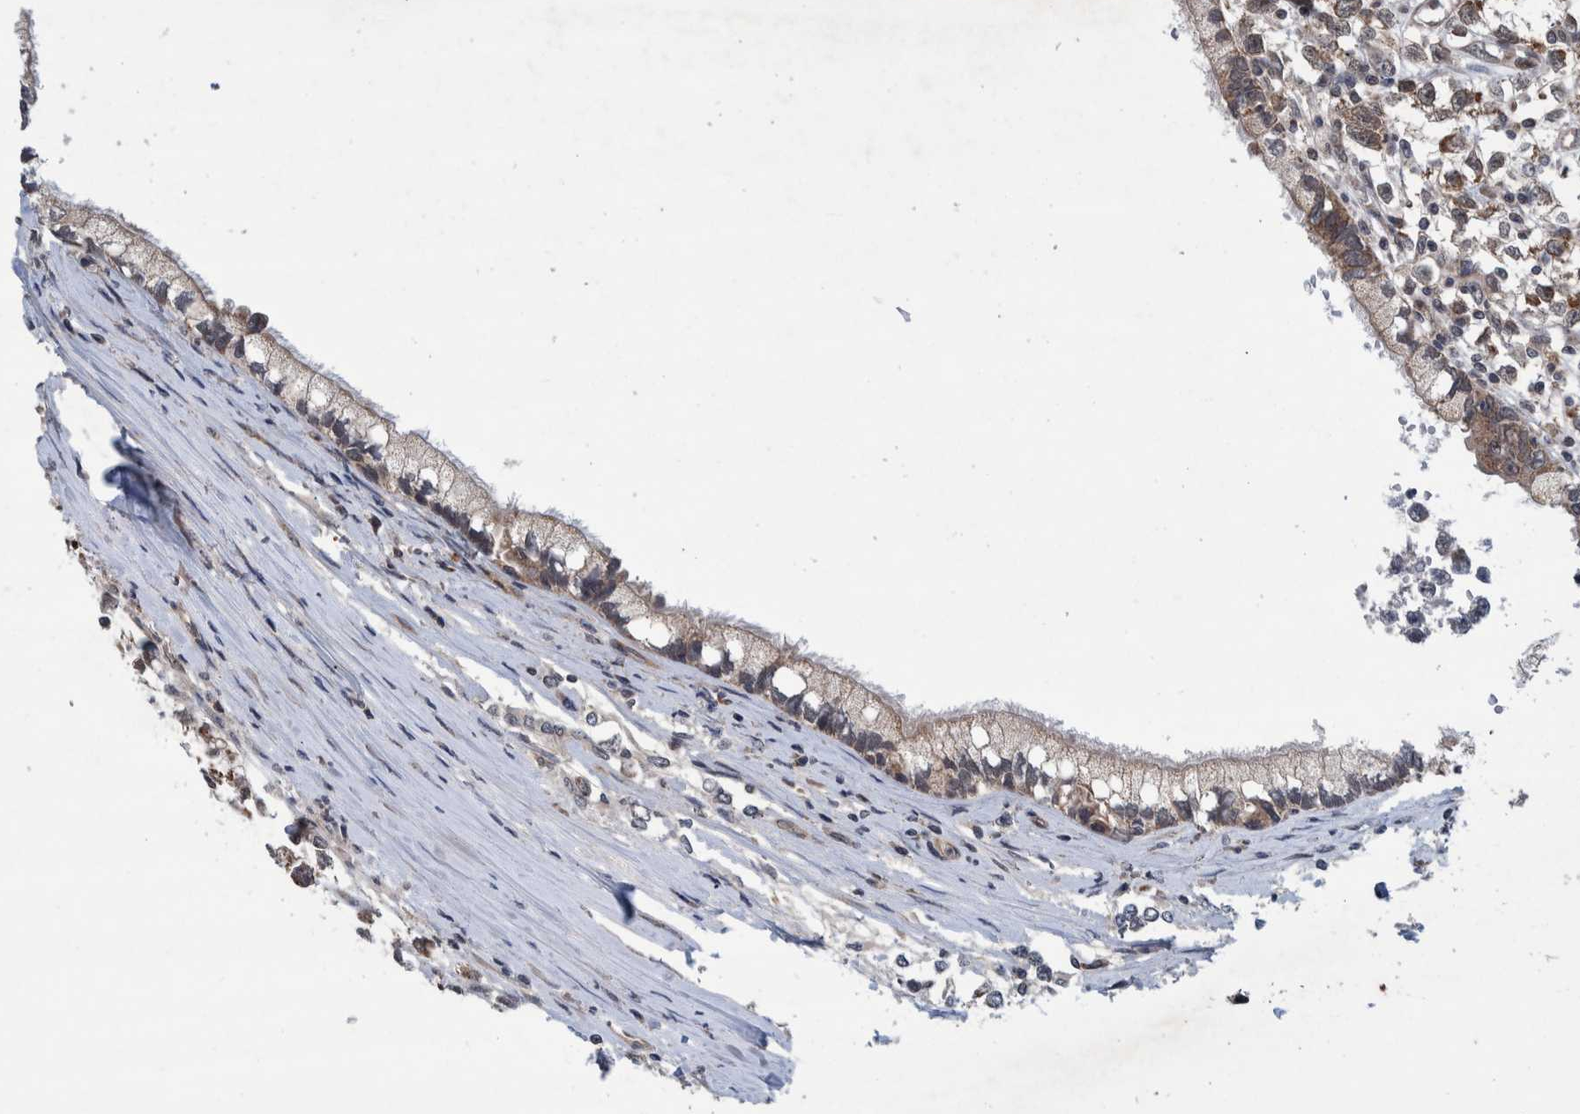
{"staining": {"intensity": "weak", "quantity": "25%-75%", "location": "cytoplasmic/membranous,nuclear"}, "tissue": "testis cancer", "cell_type": "Tumor cells", "image_type": "cancer", "snomed": [{"axis": "morphology", "description": "Seminoma, NOS"}, {"axis": "morphology", "description": "Carcinoma, Embryonal, NOS"}, {"axis": "topography", "description": "Testis"}], "caption": "Human testis cancer stained with a brown dye shows weak cytoplasmic/membranous and nuclear positive staining in approximately 25%-75% of tumor cells.", "gene": "MRPS7", "patient": {"sex": "male", "age": 51}}